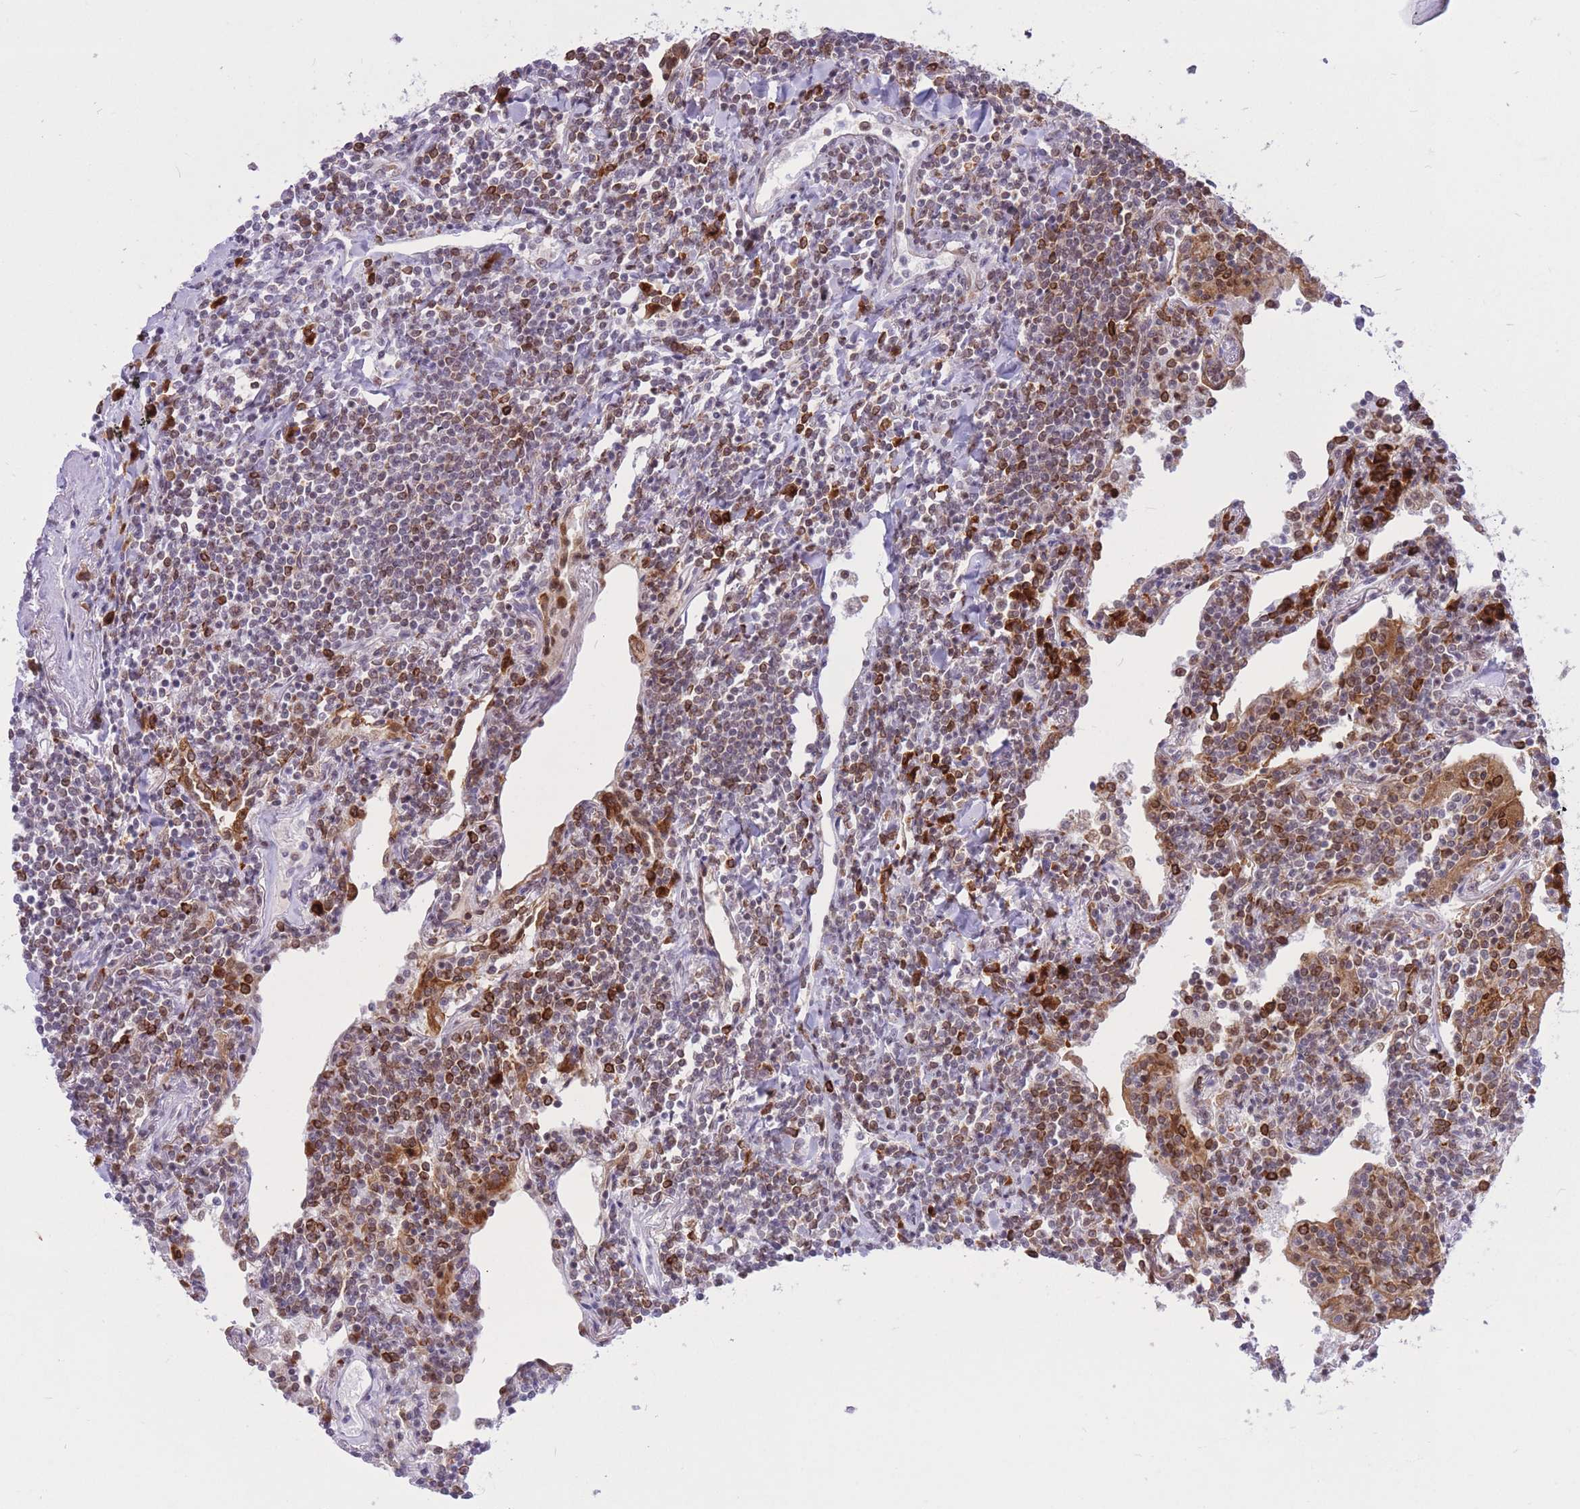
{"staining": {"intensity": "weak", "quantity": "25%-75%", "location": "nuclear"}, "tissue": "lymphoma", "cell_type": "Tumor cells", "image_type": "cancer", "snomed": [{"axis": "morphology", "description": "Malignant lymphoma, non-Hodgkin's type, Low grade"}, {"axis": "topography", "description": "Lung"}], "caption": "A micrograph of human lymphoma stained for a protein demonstrates weak nuclear brown staining in tumor cells. Immunohistochemistry stains the protein in brown and the nuclei are stained blue.", "gene": "CYP2B6", "patient": {"sex": "female", "age": 71}}